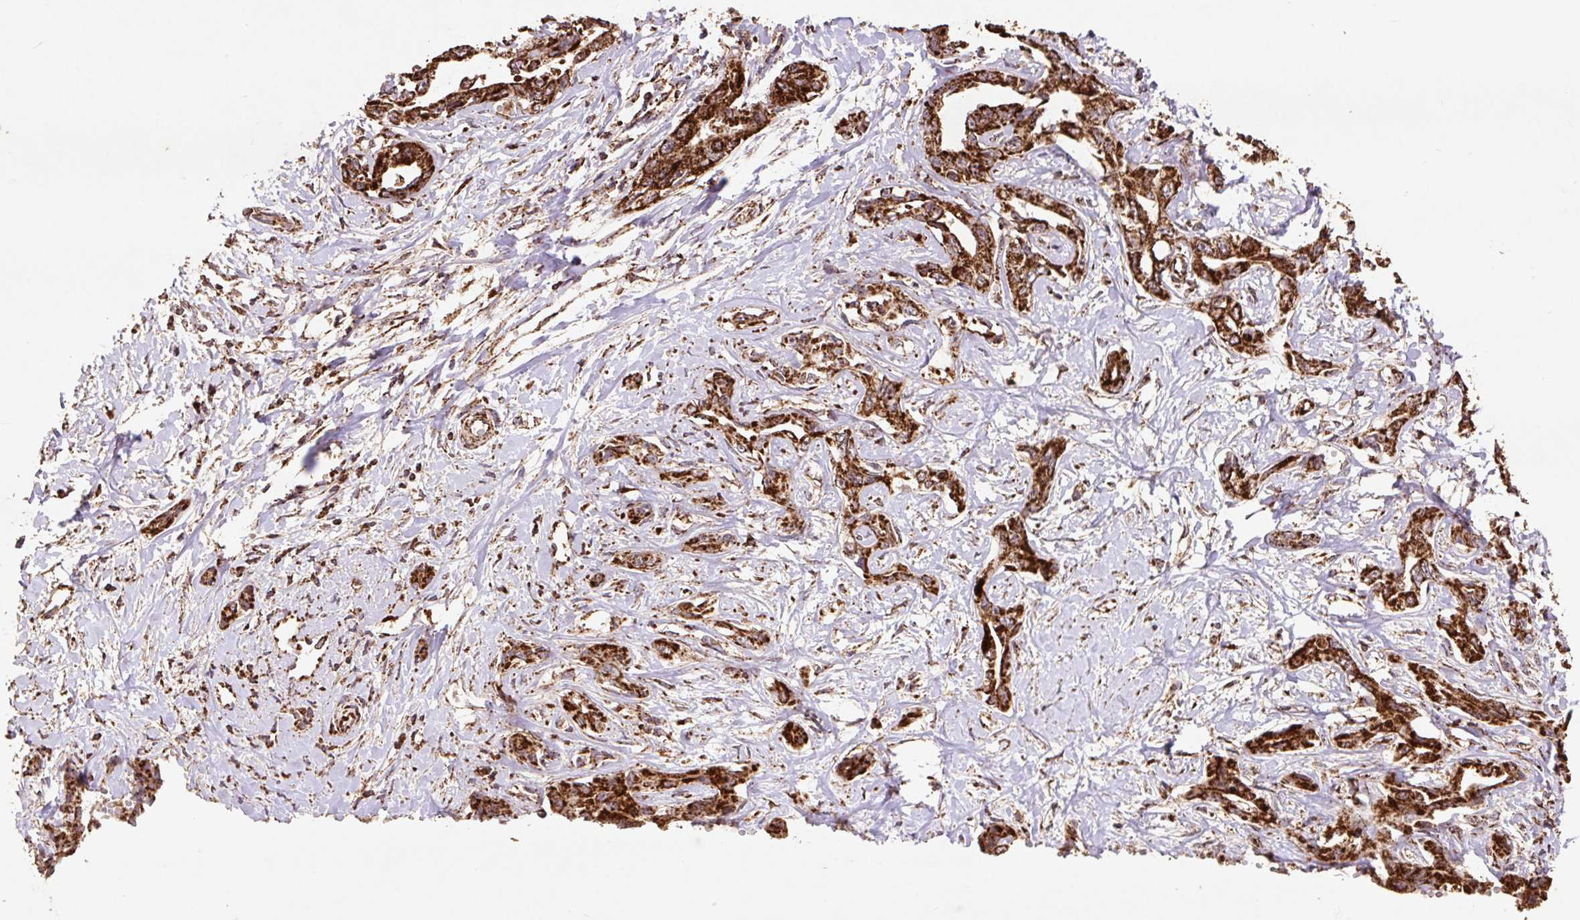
{"staining": {"intensity": "strong", "quantity": ">75%", "location": "cytoplasmic/membranous"}, "tissue": "liver cancer", "cell_type": "Tumor cells", "image_type": "cancer", "snomed": [{"axis": "morphology", "description": "Cholangiocarcinoma"}, {"axis": "topography", "description": "Liver"}], "caption": "A brown stain shows strong cytoplasmic/membranous expression of a protein in human liver cholangiocarcinoma tumor cells.", "gene": "ATP5F1A", "patient": {"sex": "male", "age": 59}}